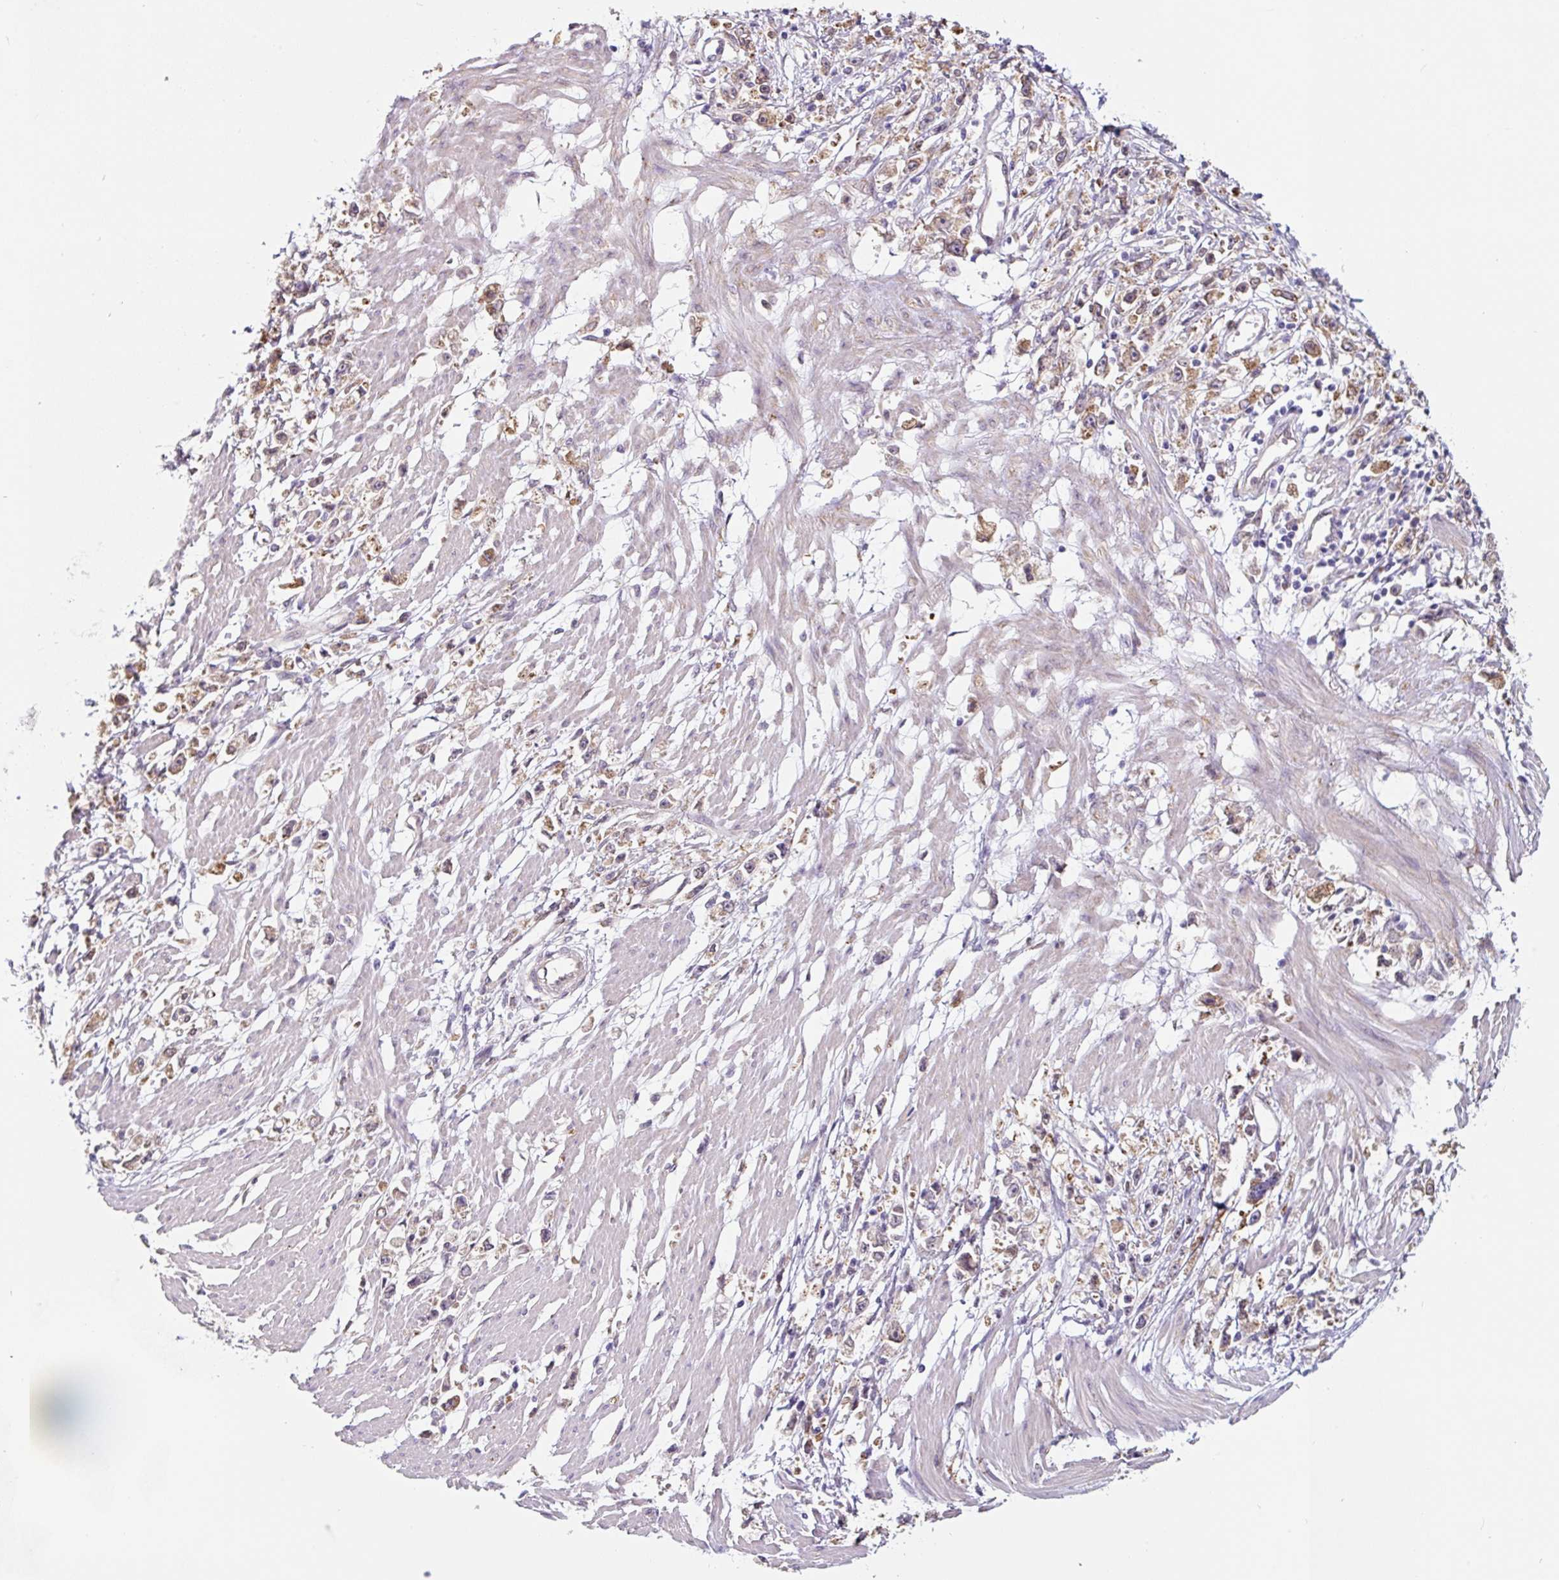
{"staining": {"intensity": "moderate", "quantity": "25%-75%", "location": "cytoplasmic/membranous"}, "tissue": "stomach cancer", "cell_type": "Tumor cells", "image_type": "cancer", "snomed": [{"axis": "morphology", "description": "Adenocarcinoma, NOS"}, {"axis": "topography", "description": "Stomach"}], "caption": "Stomach adenocarcinoma was stained to show a protein in brown. There is medium levels of moderate cytoplasmic/membranous positivity in about 25%-75% of tumor cells. (brown staining indicates protein expression, while blue staining denotes nuclei).", "gene": "ASRGL1", "patient": {"sex": "female", "age": 59}}